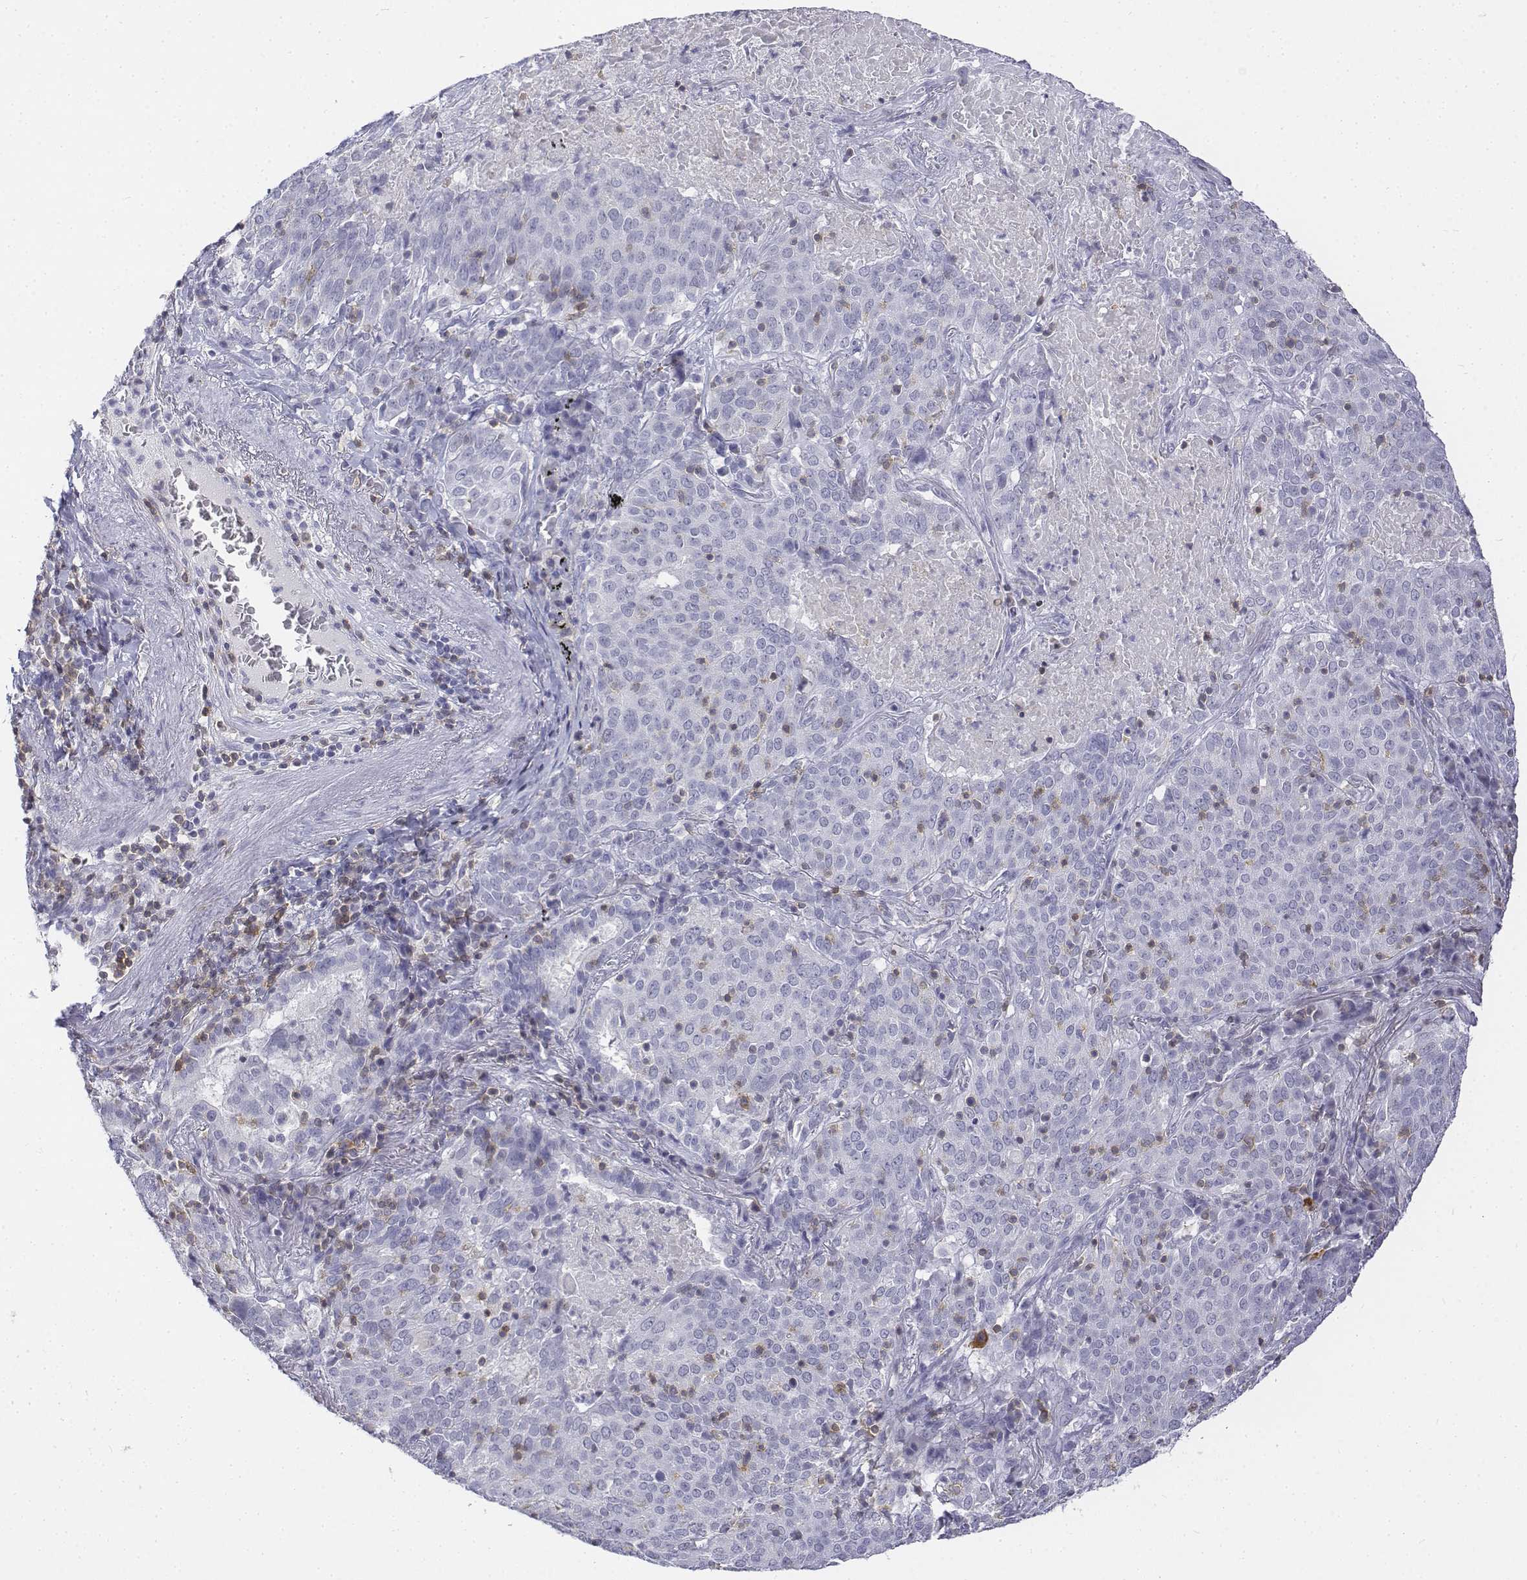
{"staining": {"intensity": "negative", "quantity": "none", "location": "none"}, "tissue": "lung cancer", "cell_type": "Tumor cells", "image_type": "cancer", "snomed": [{"axis": "morphology", "description": "Squamous cell carcinoma, NOS"}, {"axis": "topography", "description": "Lung"}], "caption": "High magnification brightfield microscopy of lung cancer stained with DAB (brown) and counterstained with hematoxylin (blue): tumor cells show no significant expression. (DAB (3,3'-diaminobenzidine) IHC, high magnification).", "gene": "CD3E", "patient": {"sex": "male", "age": 82}}